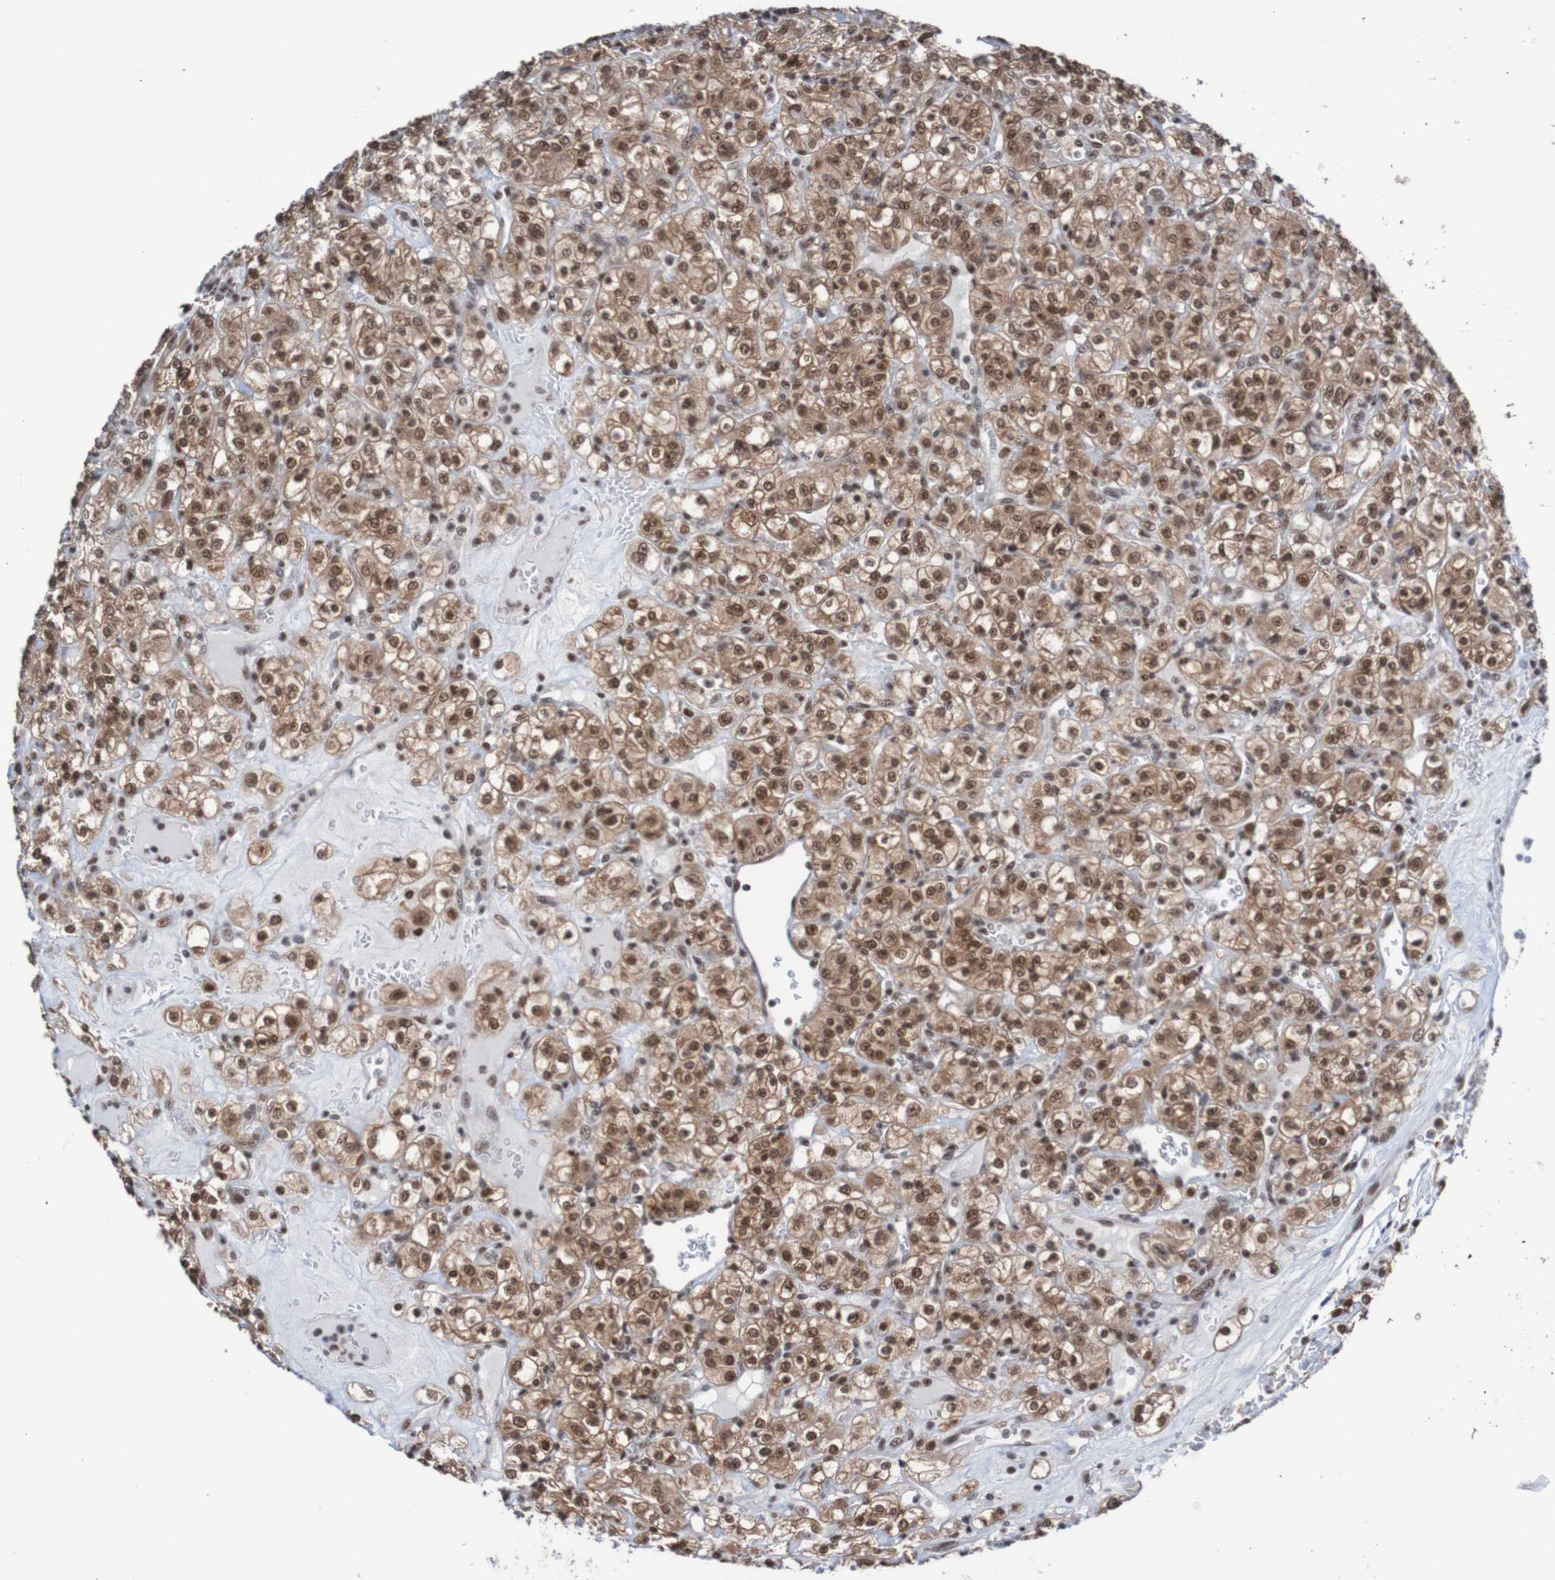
{"staining": {"intensity": "moderate", "quantity": ">75%", "location": "cytoplasmic/membranous,nuclear"}, "tissue": "renal cancer", "cell_type": "Tumor cells", "image_type": "cancer", "snomed": [{"axis": "morphology", "description": "Normal tissue, NOS"}, {"axis": "morphology", "description": "Adenocarcinoma, NOS"}, {"axis": "topography", "description": "Kidney"}], "caption": "IHC image of neoplastic tissue: renal adenocarcinoma stained using immunohistochemistry (IHC) demonstrates medium levels of moderate protein expression localized specifically in the cytoplasmic/membranous and nuclear of tumor cells, appearing as a cytoplasmic/membranous and nuclear brown color.", "gene": "CDC5L", "patient": {"sex": "female", "age": 72}}